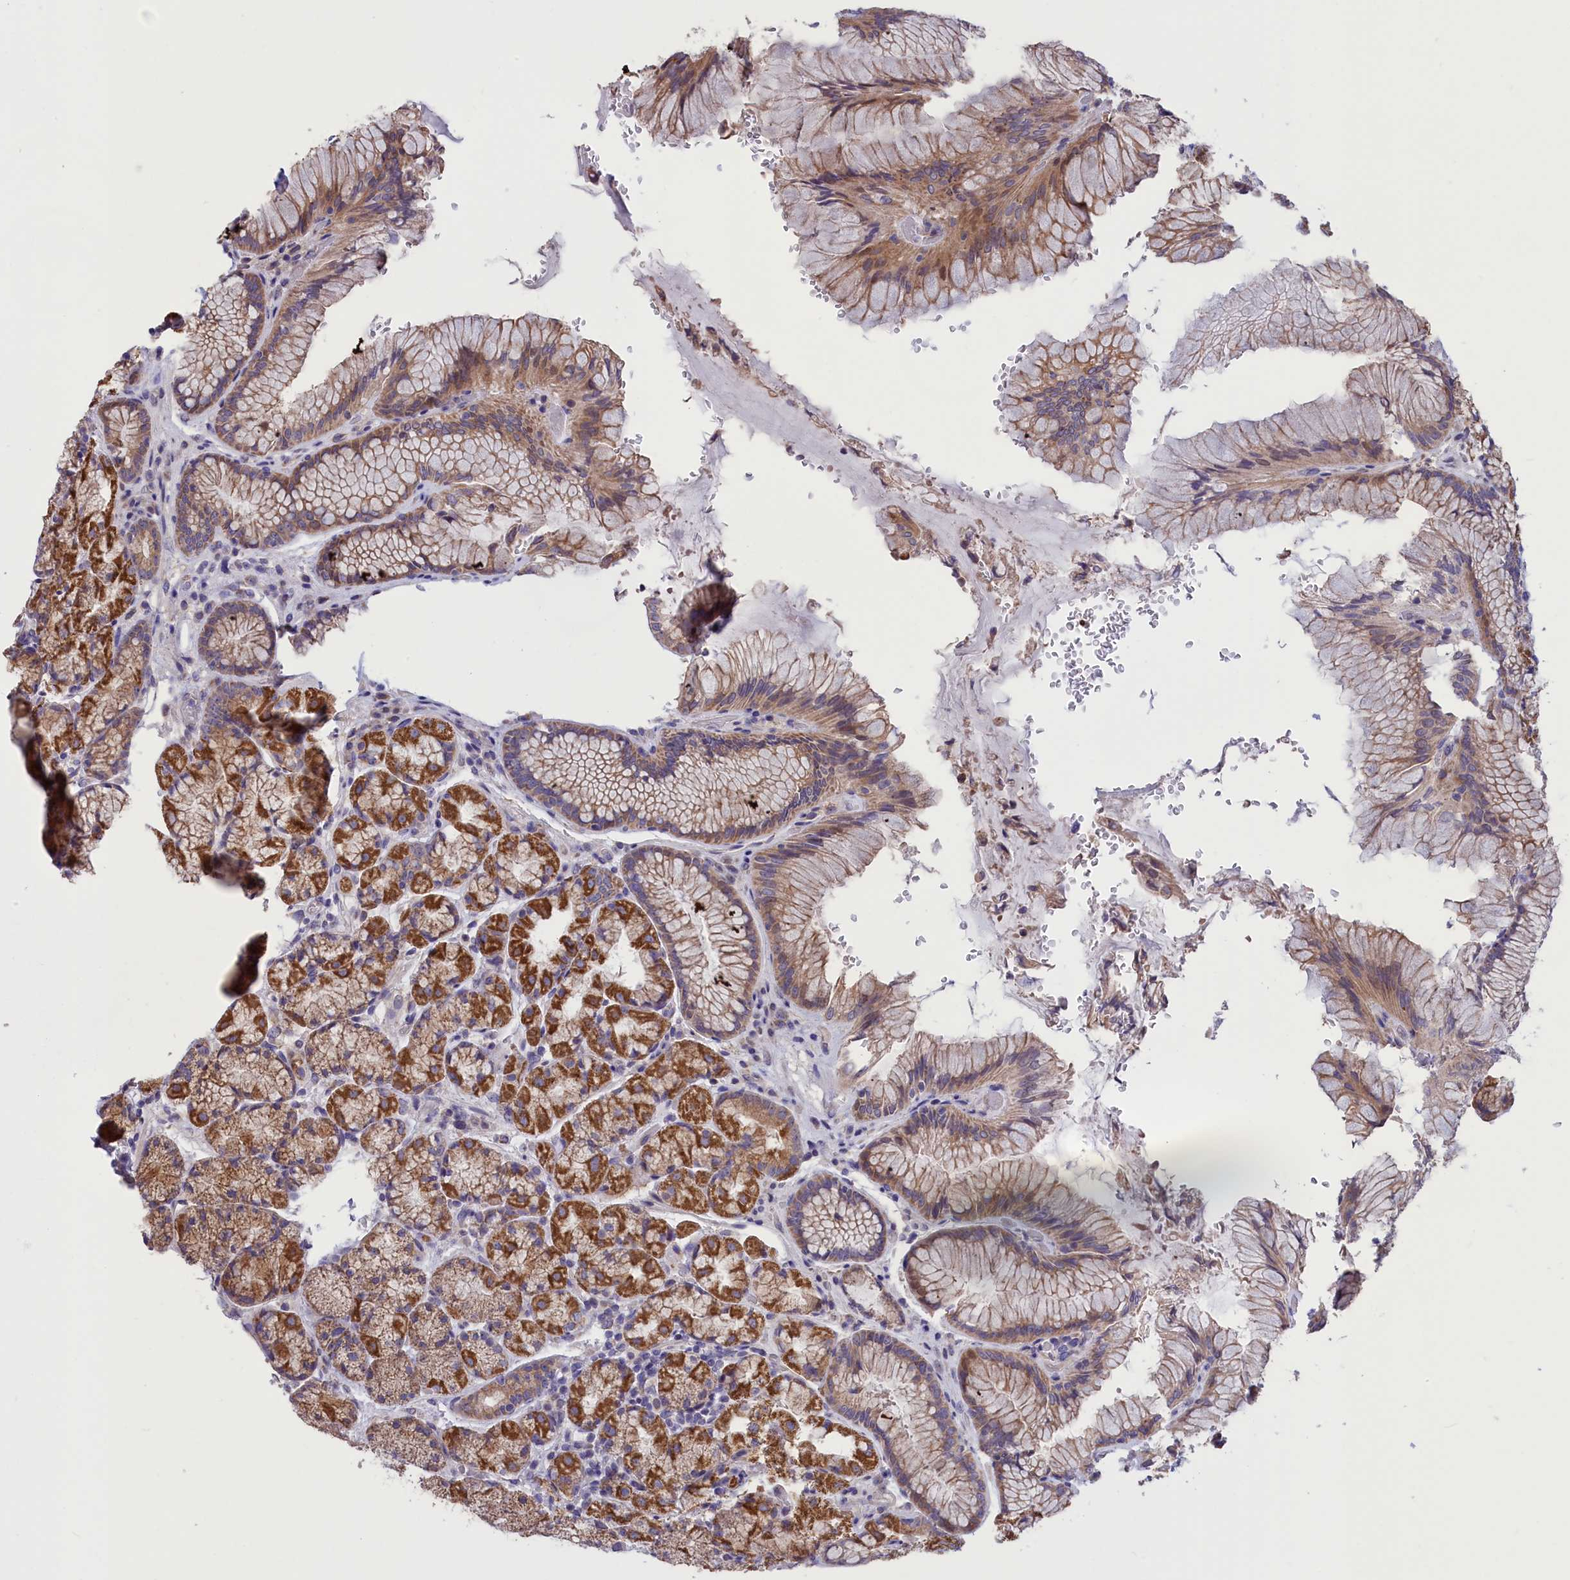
{"staining": {"intensity": "strong", "quantity": "25%-75%", "location": "cytoplasmic/membranous"}, "tissue": "stomach", "cell_type": "Glandular cells", "image_type": "normal", "snomed": [{"axis": "morphology", "description": "Normal tissue, NOS"}, {"axis": "topography", "description": "Stomach"}], "caption": "The immunohistochemical stain highlights strong cytoplasmic/membranous staining in glandular cells of benign stomach. The protein of interest is shown in brown color, while the nuclei are stained blue.", "gene": "CYP2U1", "patient": {"sex": "male", "age": 63}}